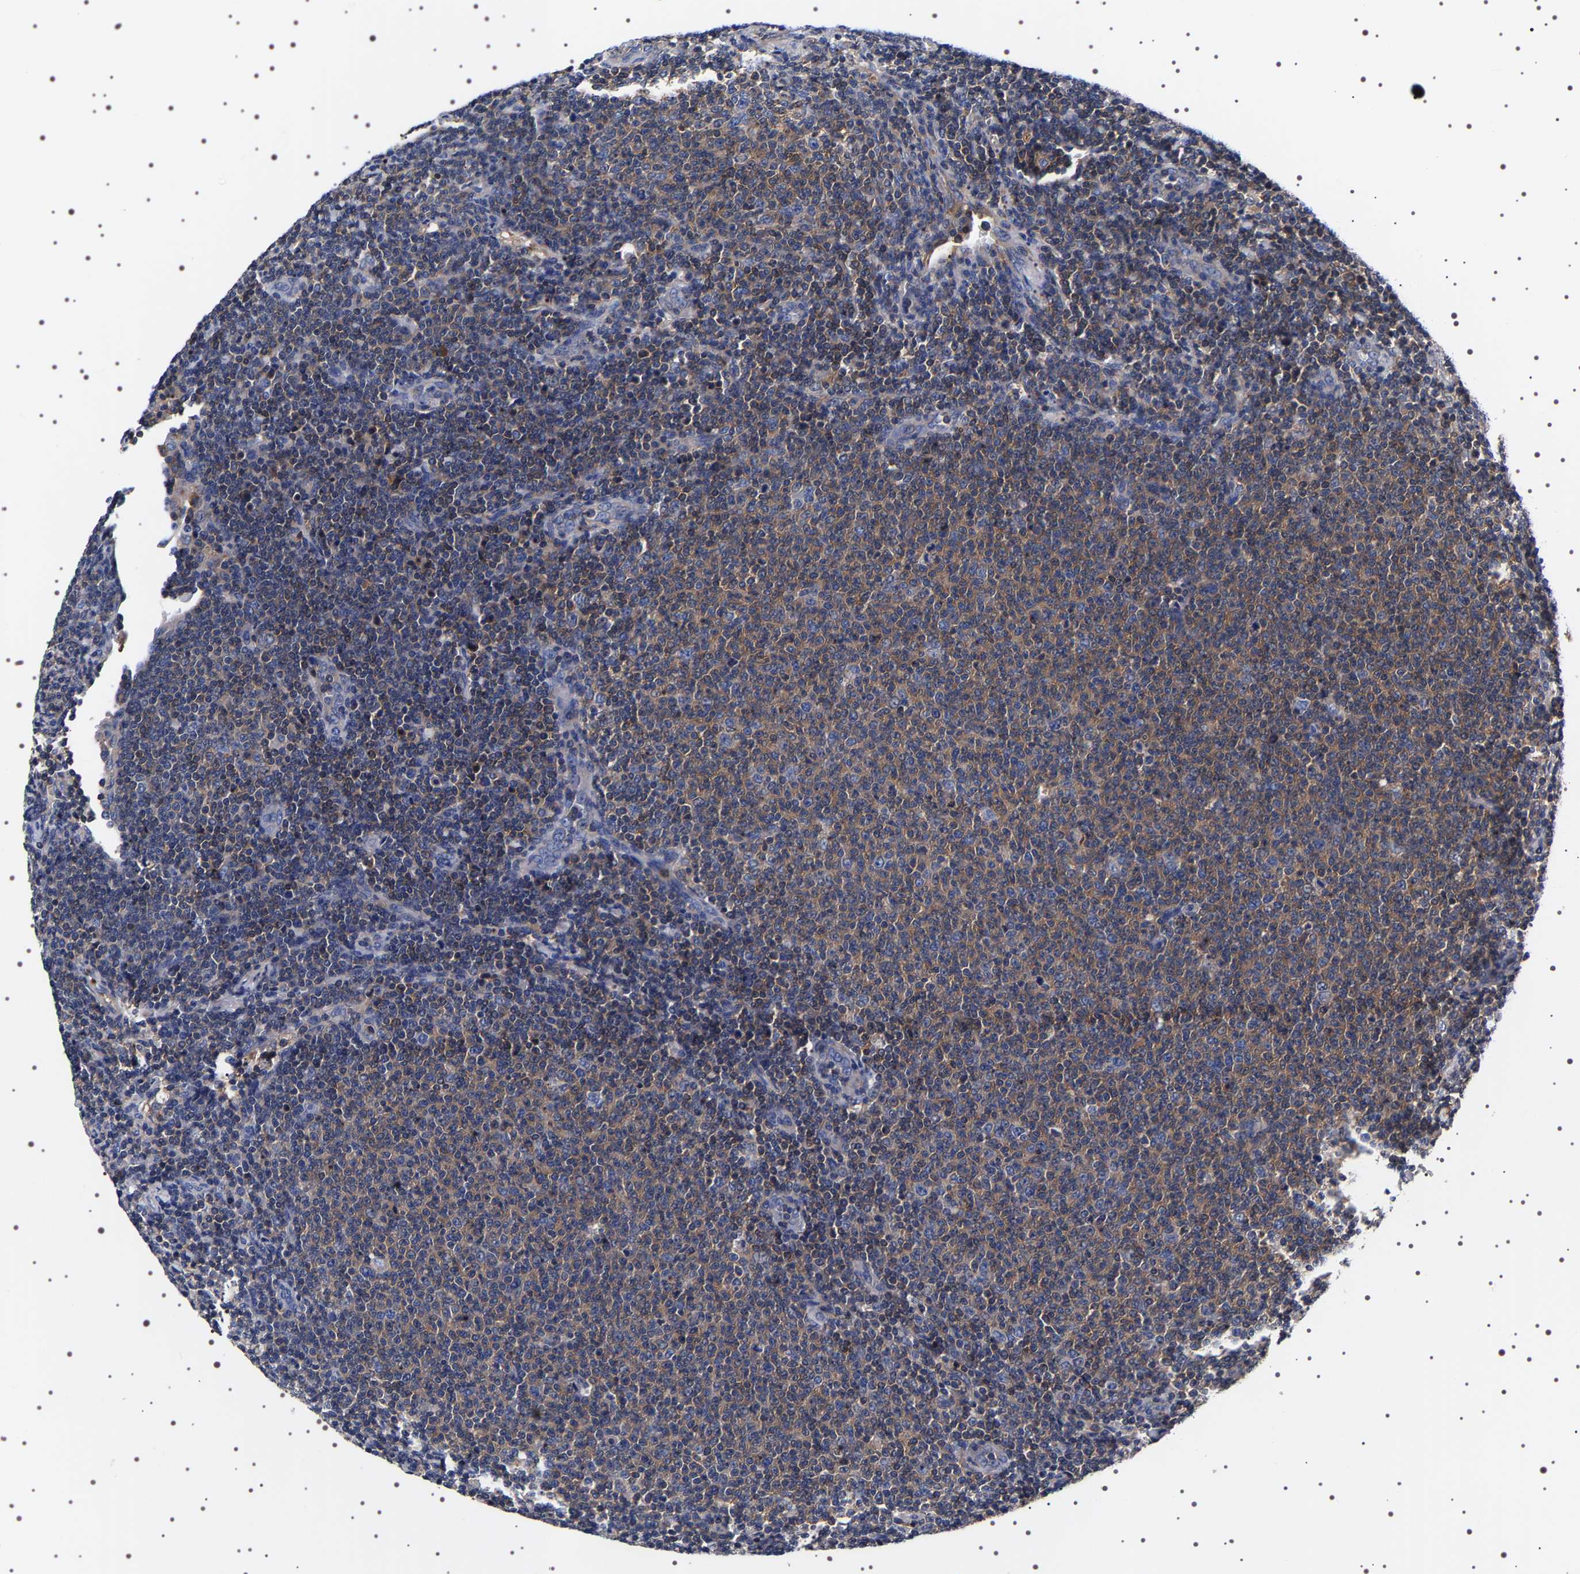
{"staining": {"intensity": "weak", "quantity": "25%-75%", "location": "cytoplasmic/membranous"}, "tissue": "lymphoma", "cell_type": "Tumor cells", "image_type": "cancer", "snomed": [{"axis": "morphology", "description": "Malignant lymphoma, non-Hodgkin's type, Low grade"}, {"axis": "topography", "description": "Lymph node"}], "caption": "Immunohistochemistry (IHC) of human low-grade malignant lymphoma, non-Hodgkin's type displays low levels of weak cytoplasmic/membranous expression in approximately 25%-75% of tumor cells. The protein of interest is shown in brown color, while the nuclei are stained blue.", "gene": "WDR1", "patient": {"sex": "male", "age": 66}}